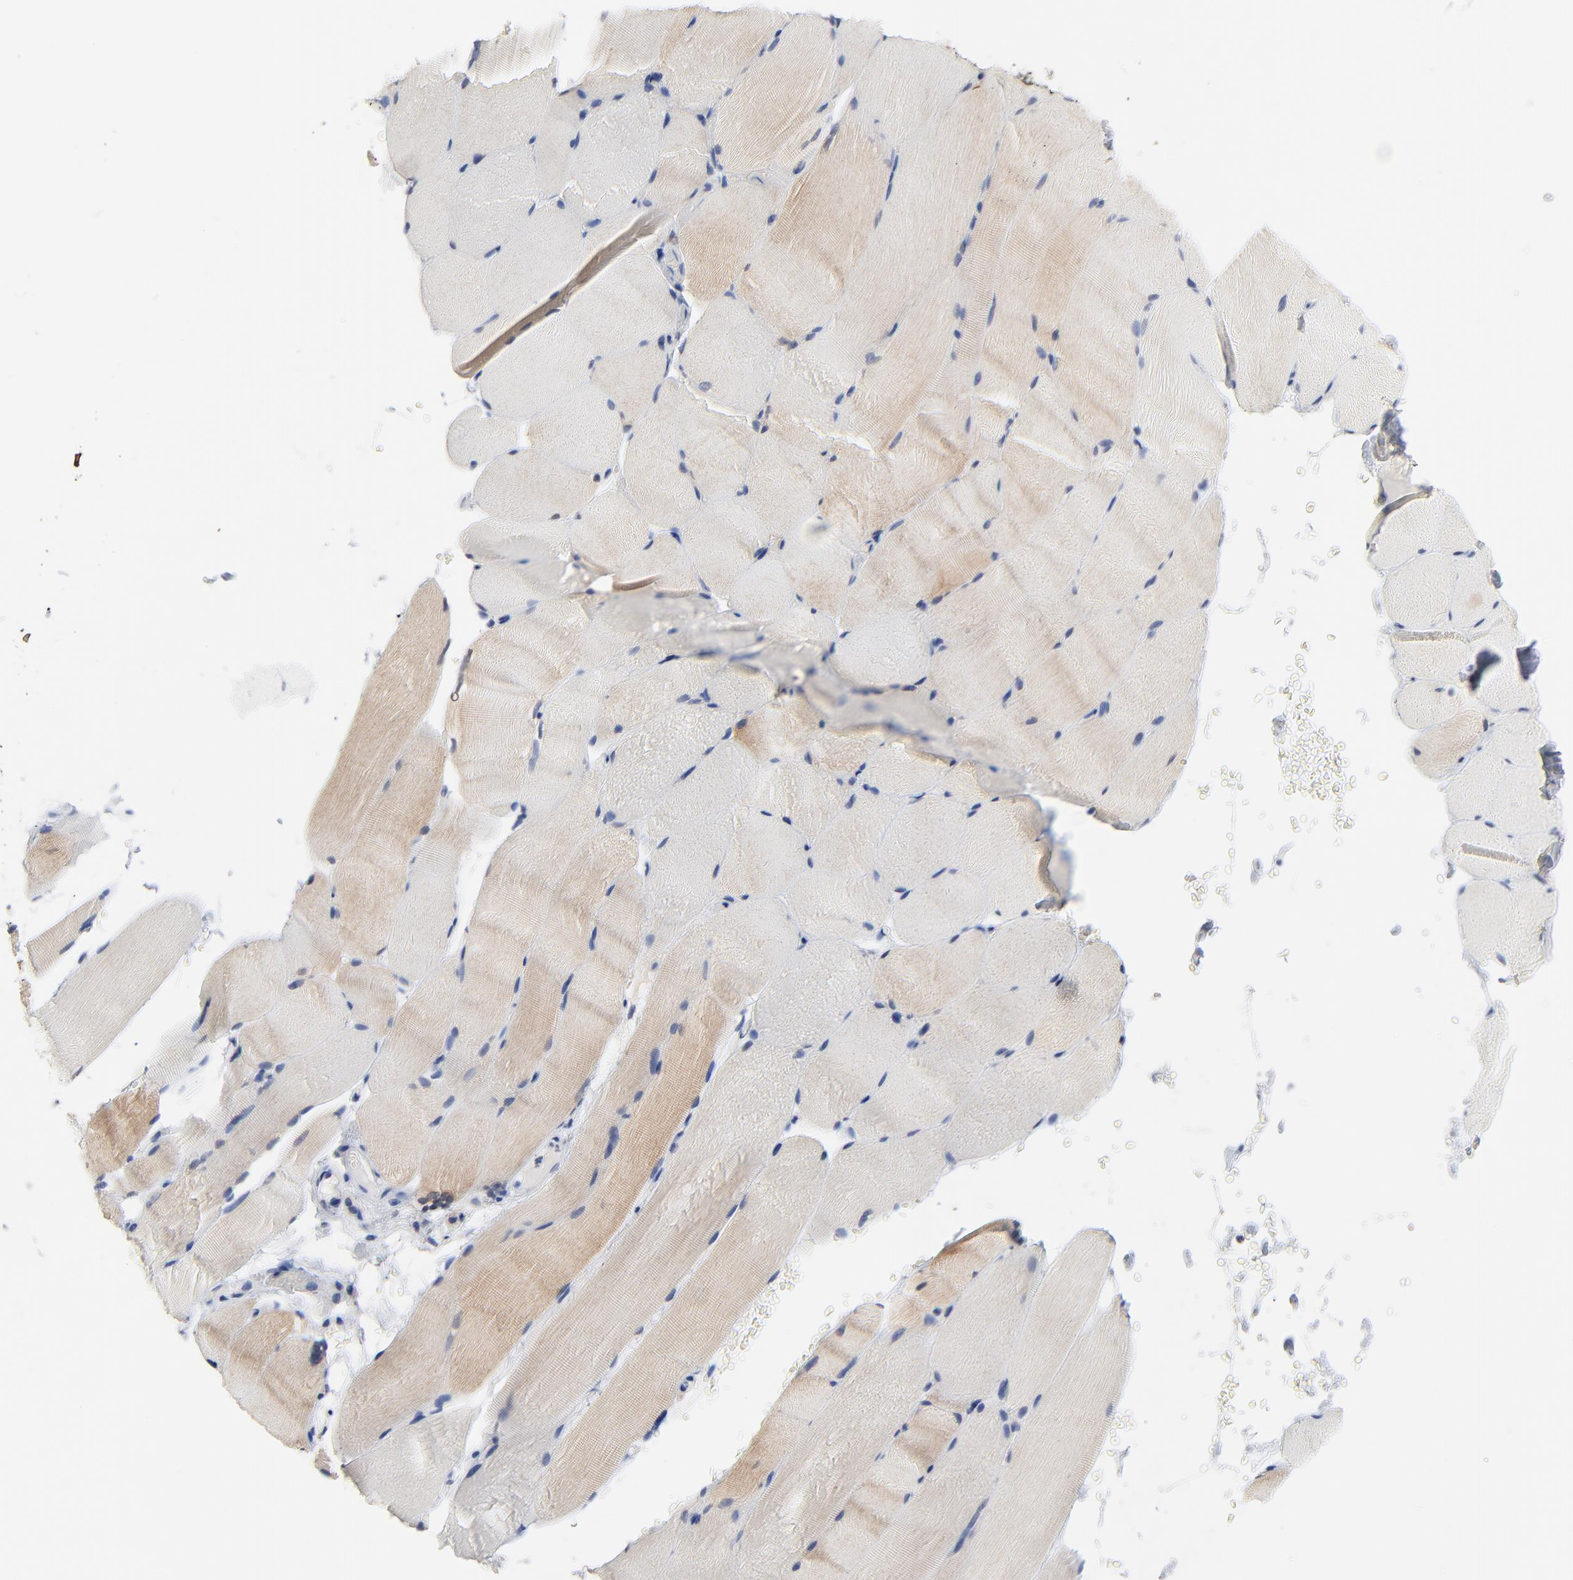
{"staining": {"intensity": "weak", "quantity": "25%-75%", "location": "cytoplasmic/membranous"}, "tissue": "skeletal muscle", "cell_type": "Myocytes", "image_type": "normal", "snomed": [{"axis": "morphology", "description": "Normal tissue, NOS"}, {"axis": "topography", "description": "Skeletal muscle"}, {"axis": "topography", "description": "Parathyroid gland"}], "caption": "Weak cytoplasmic/membranous staining is appreciated in about 25%-75% of myocytes in benign skeletal muscle.", "gene": "FBXL5", "patient": {"sex": "female", "age": 37}}